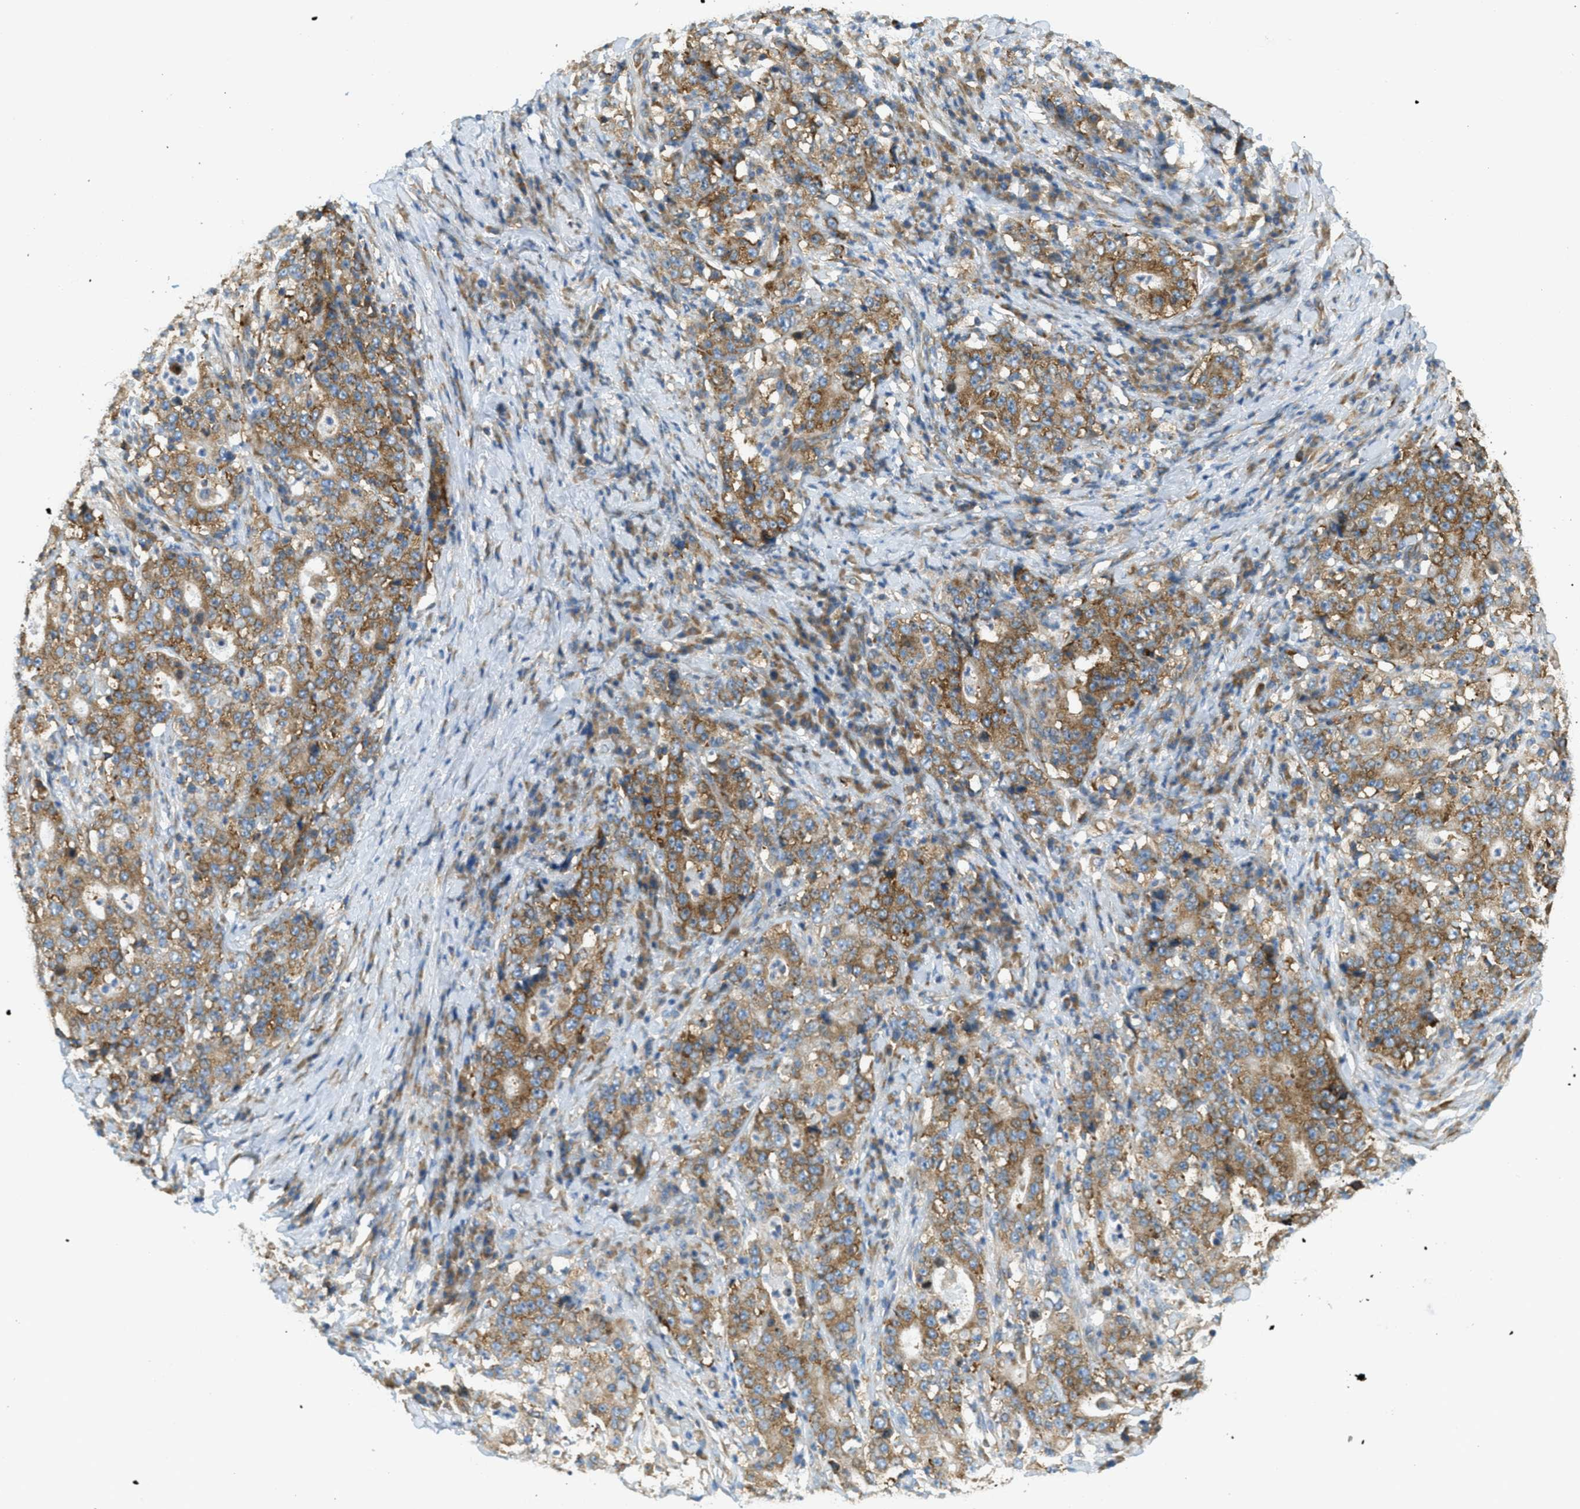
{"staining": {"intensity": "moderate", "quantity": ">75%", "location": "cytoplasmic/membranous"}, "tissue": "stomach cancer", "cell_type": "Tumor cells", "image_type": "cancer", "snomed": [{"axis": "morphology", "description": "Normal tissue, NOS"}, {"axis": "morphology", "description": "Adenocarcinoma, NOS"}, {"axis": "topography", "description": "Stomach, upper"}, {"axis": "topography", "description": "Stomach"}], "caption": "There is medium levels of moderate cytoplasmic/membranous positivity in tumor cells of stomach cancer (adenocarcinoma), as demonstrated by immunohistochemical staining (brown color).", "gene": "ABCF1", "patient": {"sex": "male", "age": 59}}